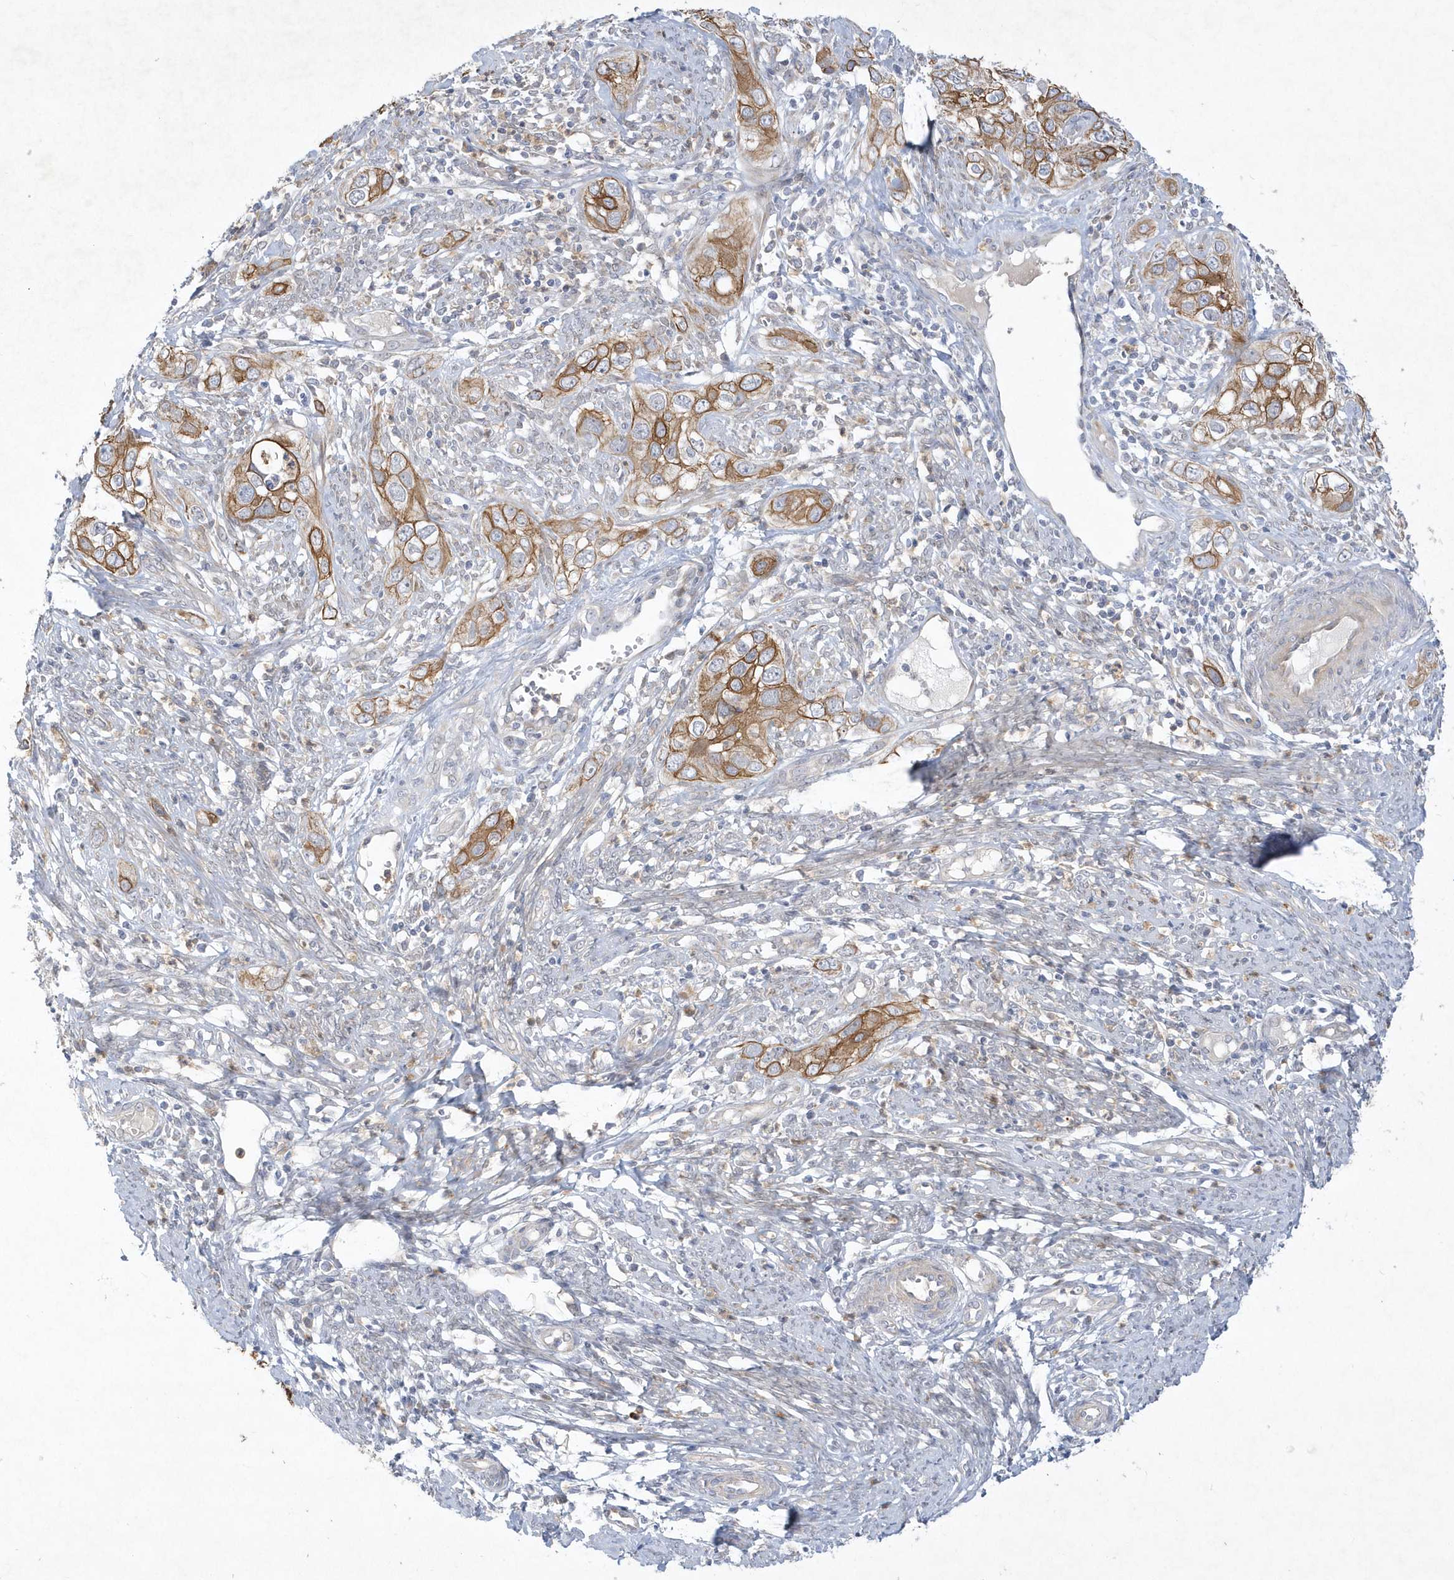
{"staining": {"intensity": "moderate", "quantity": ">75%", "location": "cytoplasmic/membranous"}, "tissue": "cervical cancer", "cell_type": "Tumor cells", "image_type": "cancer", "snomed": [{"axis": "morphology", "description": "Squamous cell carcinoma, NOS"}, {"axis": "topography", "description": "Cervix"}], "caption": "The photomicrograph exhibits immunohistochemical staining of cervical cancer. There is moderate cytoplasmic/membranous expression is present in approximately >75% of tumor cells.", "gene": "LARS1", "patient": {"sex": "female", "age": 34}}